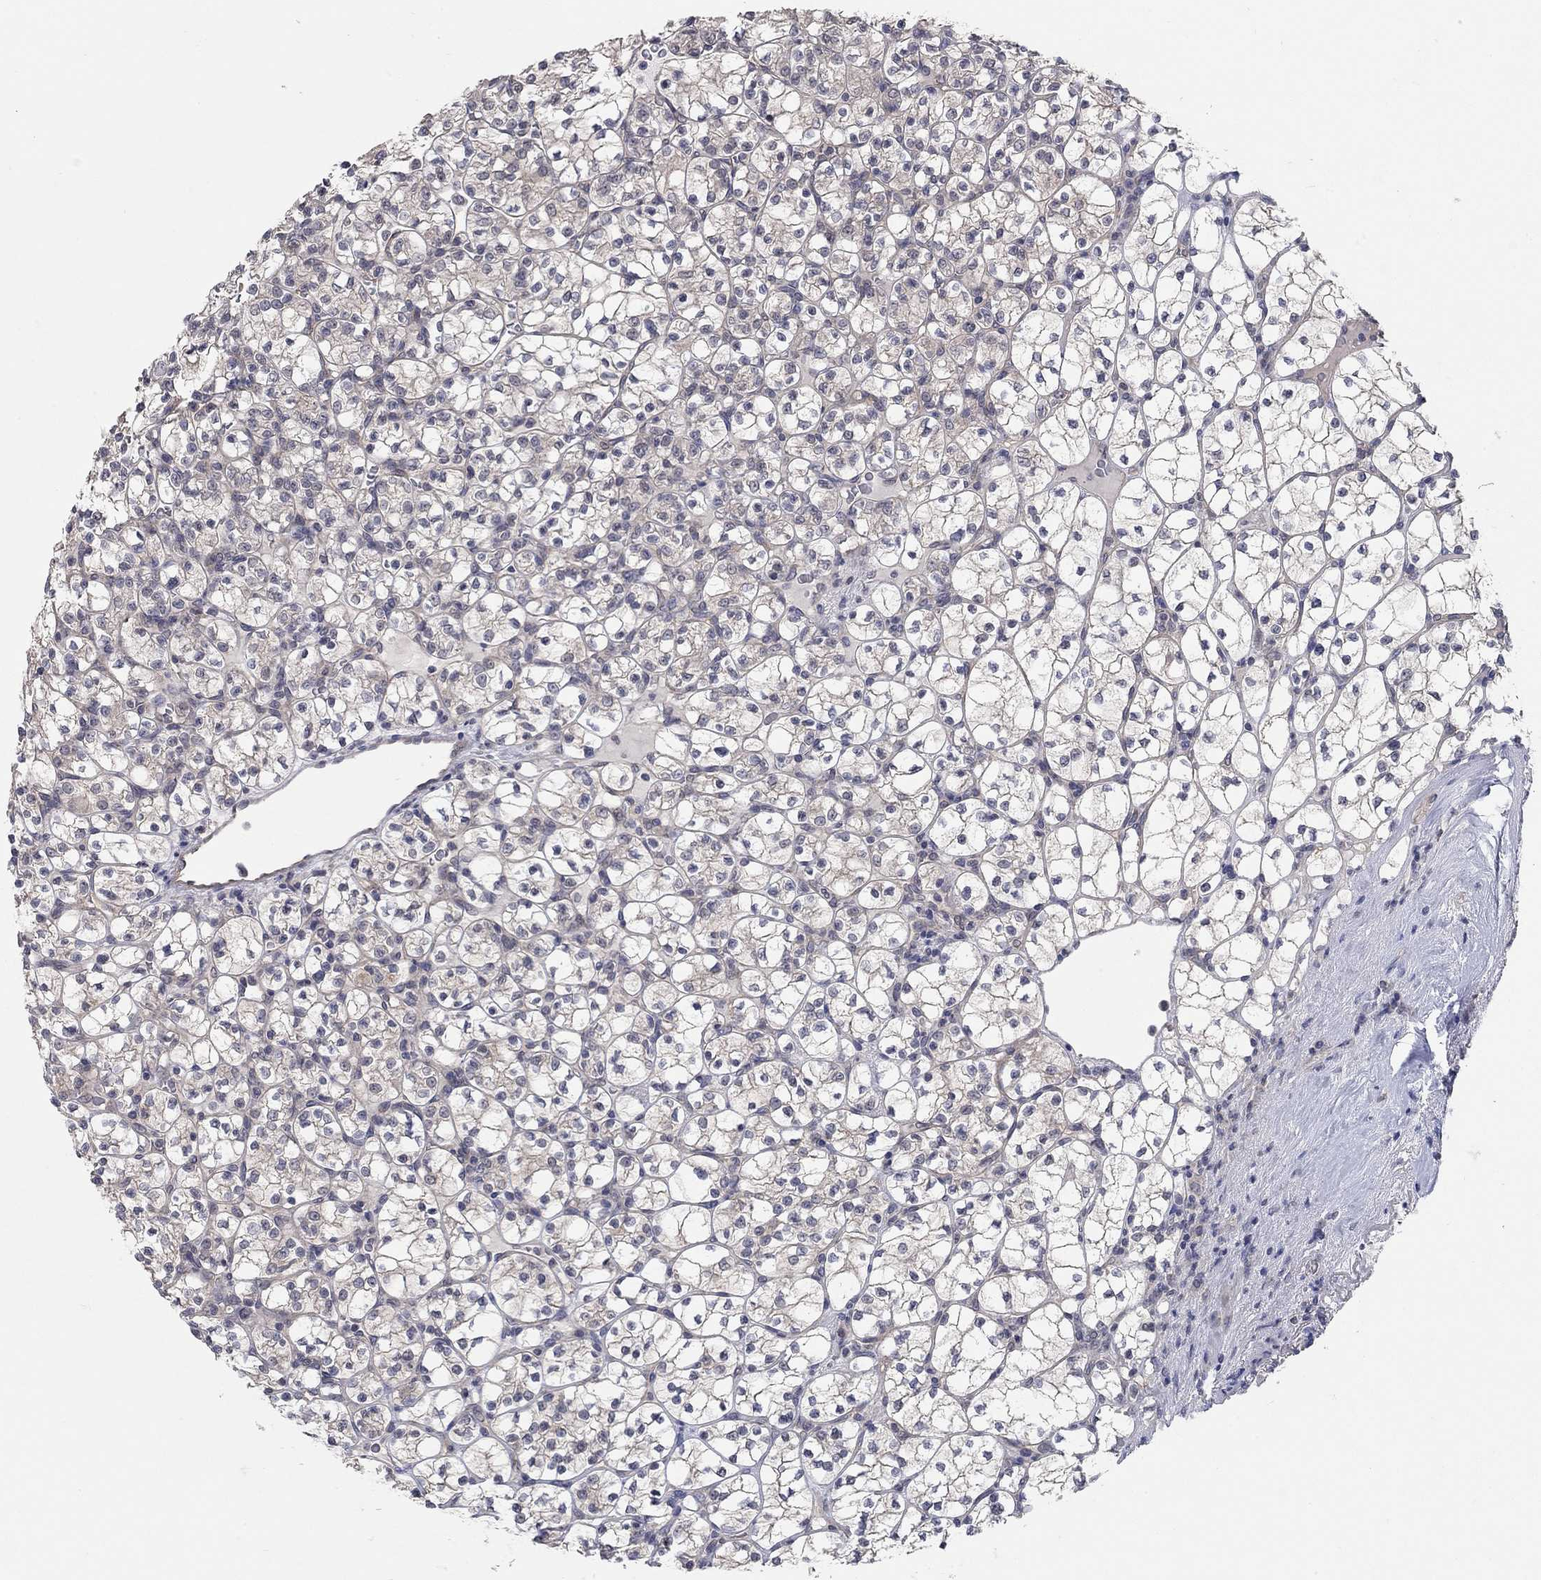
{"staining": {"intensity": "negative", "quantity": "none", "location": "none"}, "tissue": "renal cancer", "cell_type": "Tumor cells", "image_type": "cancer", "snomed": [{"axis": "morphology", "description": "Adenocarcinoma, NOS"}, {"axis": "topography", "description": "Kidney"}], "caption": "Protein analysis of renal adenocarcinoma displays no significant expression in tumor cells.", "gene": "WASF3", "patient": {"sex": "female", "age": 89}}